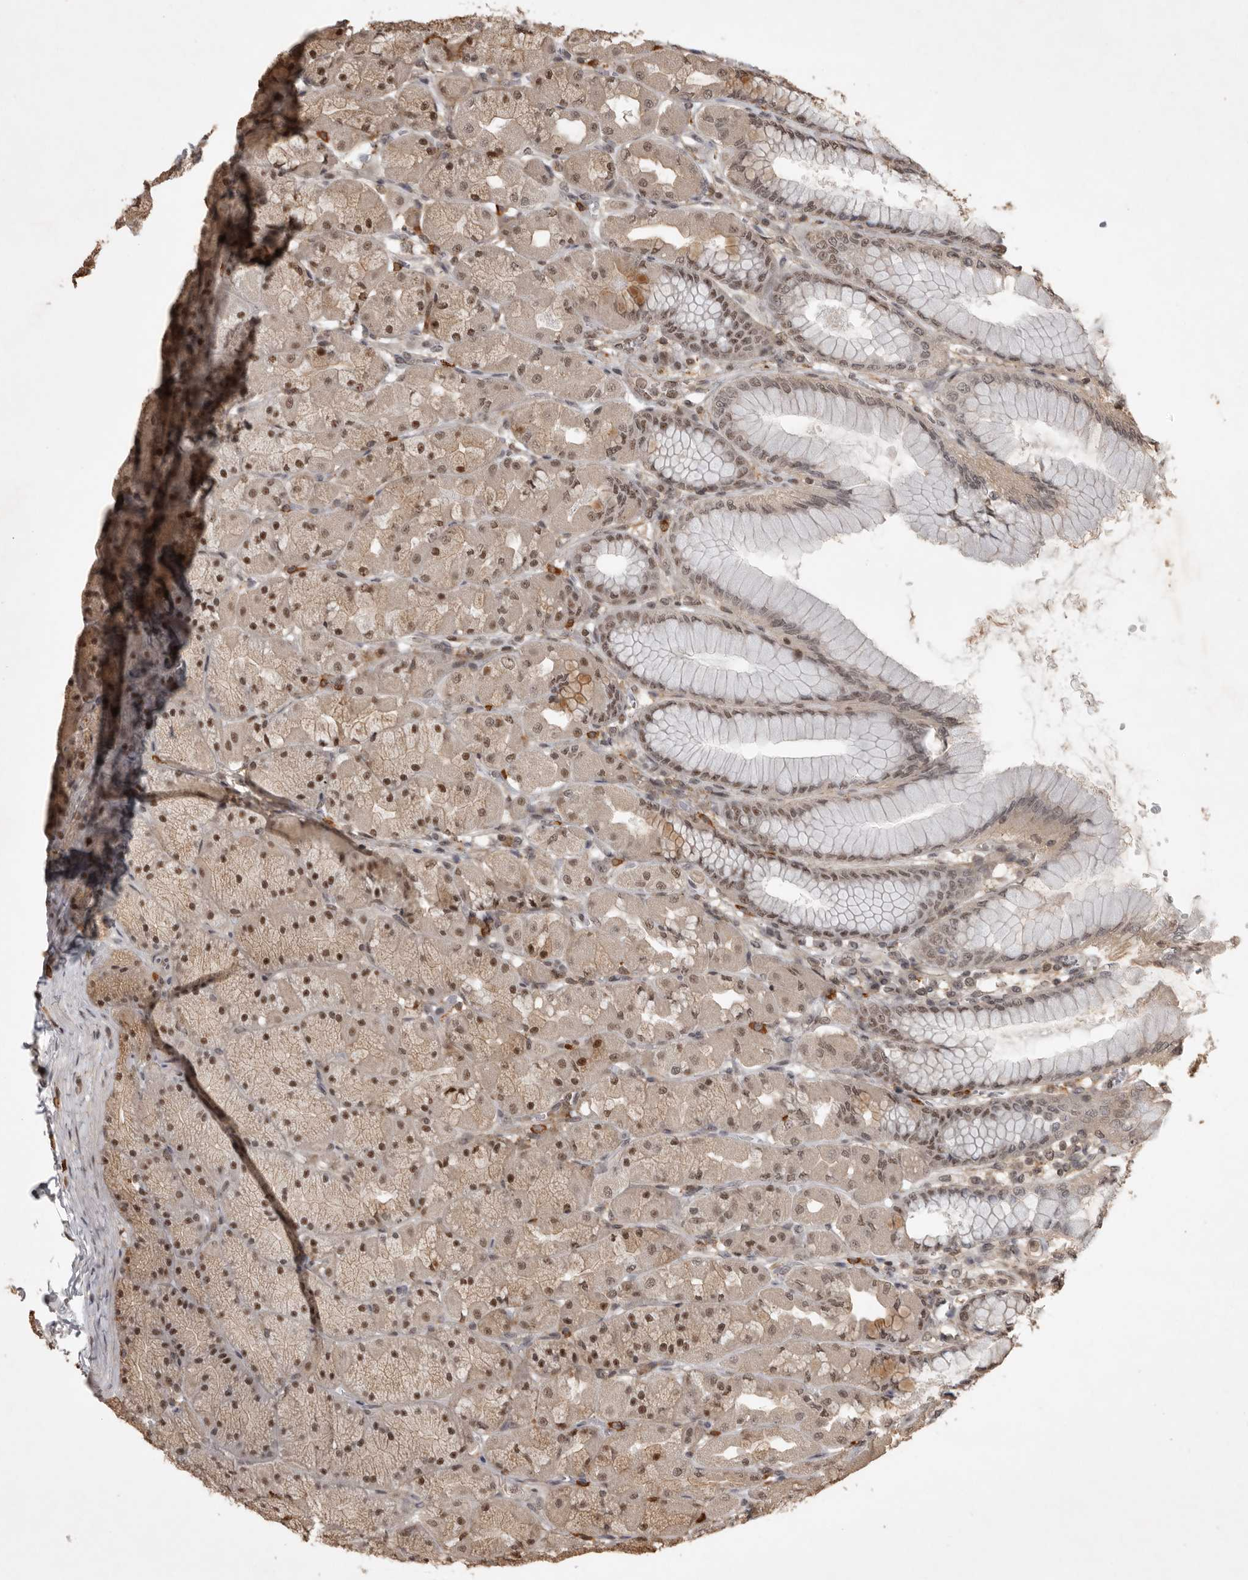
{"staining": {"intensity": "strong", "quantity": ">75%", "location": "nuclear"}, "tissue": "stomach", "cell_type": "Glandular cells", "image_type": "normal", "snomed": [{"axis": "morphology", "description": "Normal tissue, NOS"}, {"axis": "topography", "description": "Stomach, upper"}], "caption": "Human stomach stained with a brown dye reveals strong nuclear positive expression in approximately >75% of glandular cells.", "gene": "CBLL1", "patient": {"sex": "female", "age": 56}}